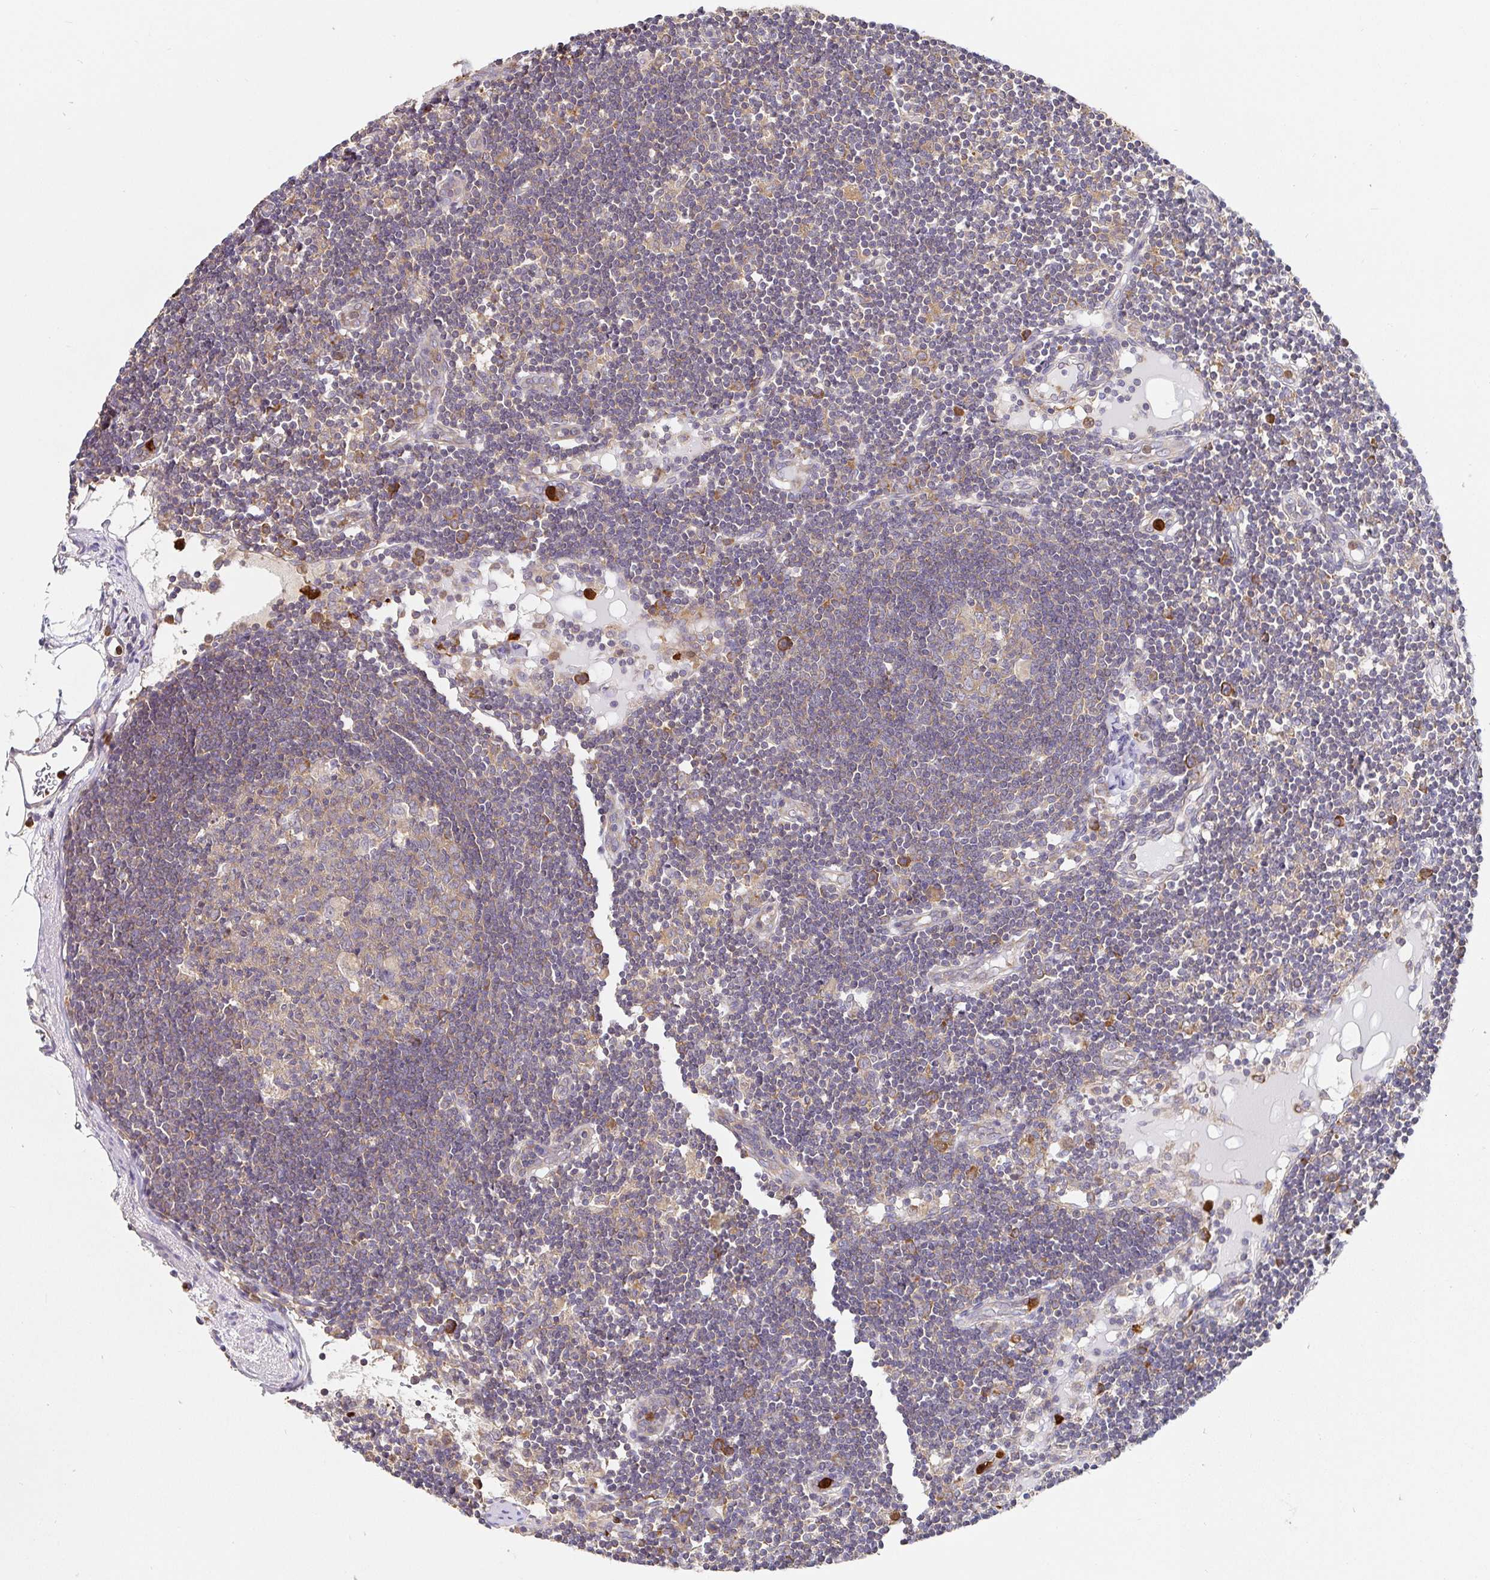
{"staining": {"intensity": "weak", "quantity": "25%-75%", "location": "cytoplasmic/membranous"}, "tissue": "lymph node", "cell_type": "Germinal center cells", "image_type": "normal", "snomed": [{"axis": "morphology", "description": "Normal tissue, NOS"}, {"axis": "topography", "description": "Lymph node"}], "caption": "Protein staining reveals weak cytoplasmic/membranous staining in approximately 25%-75% of germinal center cells in normal lymph node.", "gene": "PDPK1", "patient": {"sex": "female", "age": 65}}